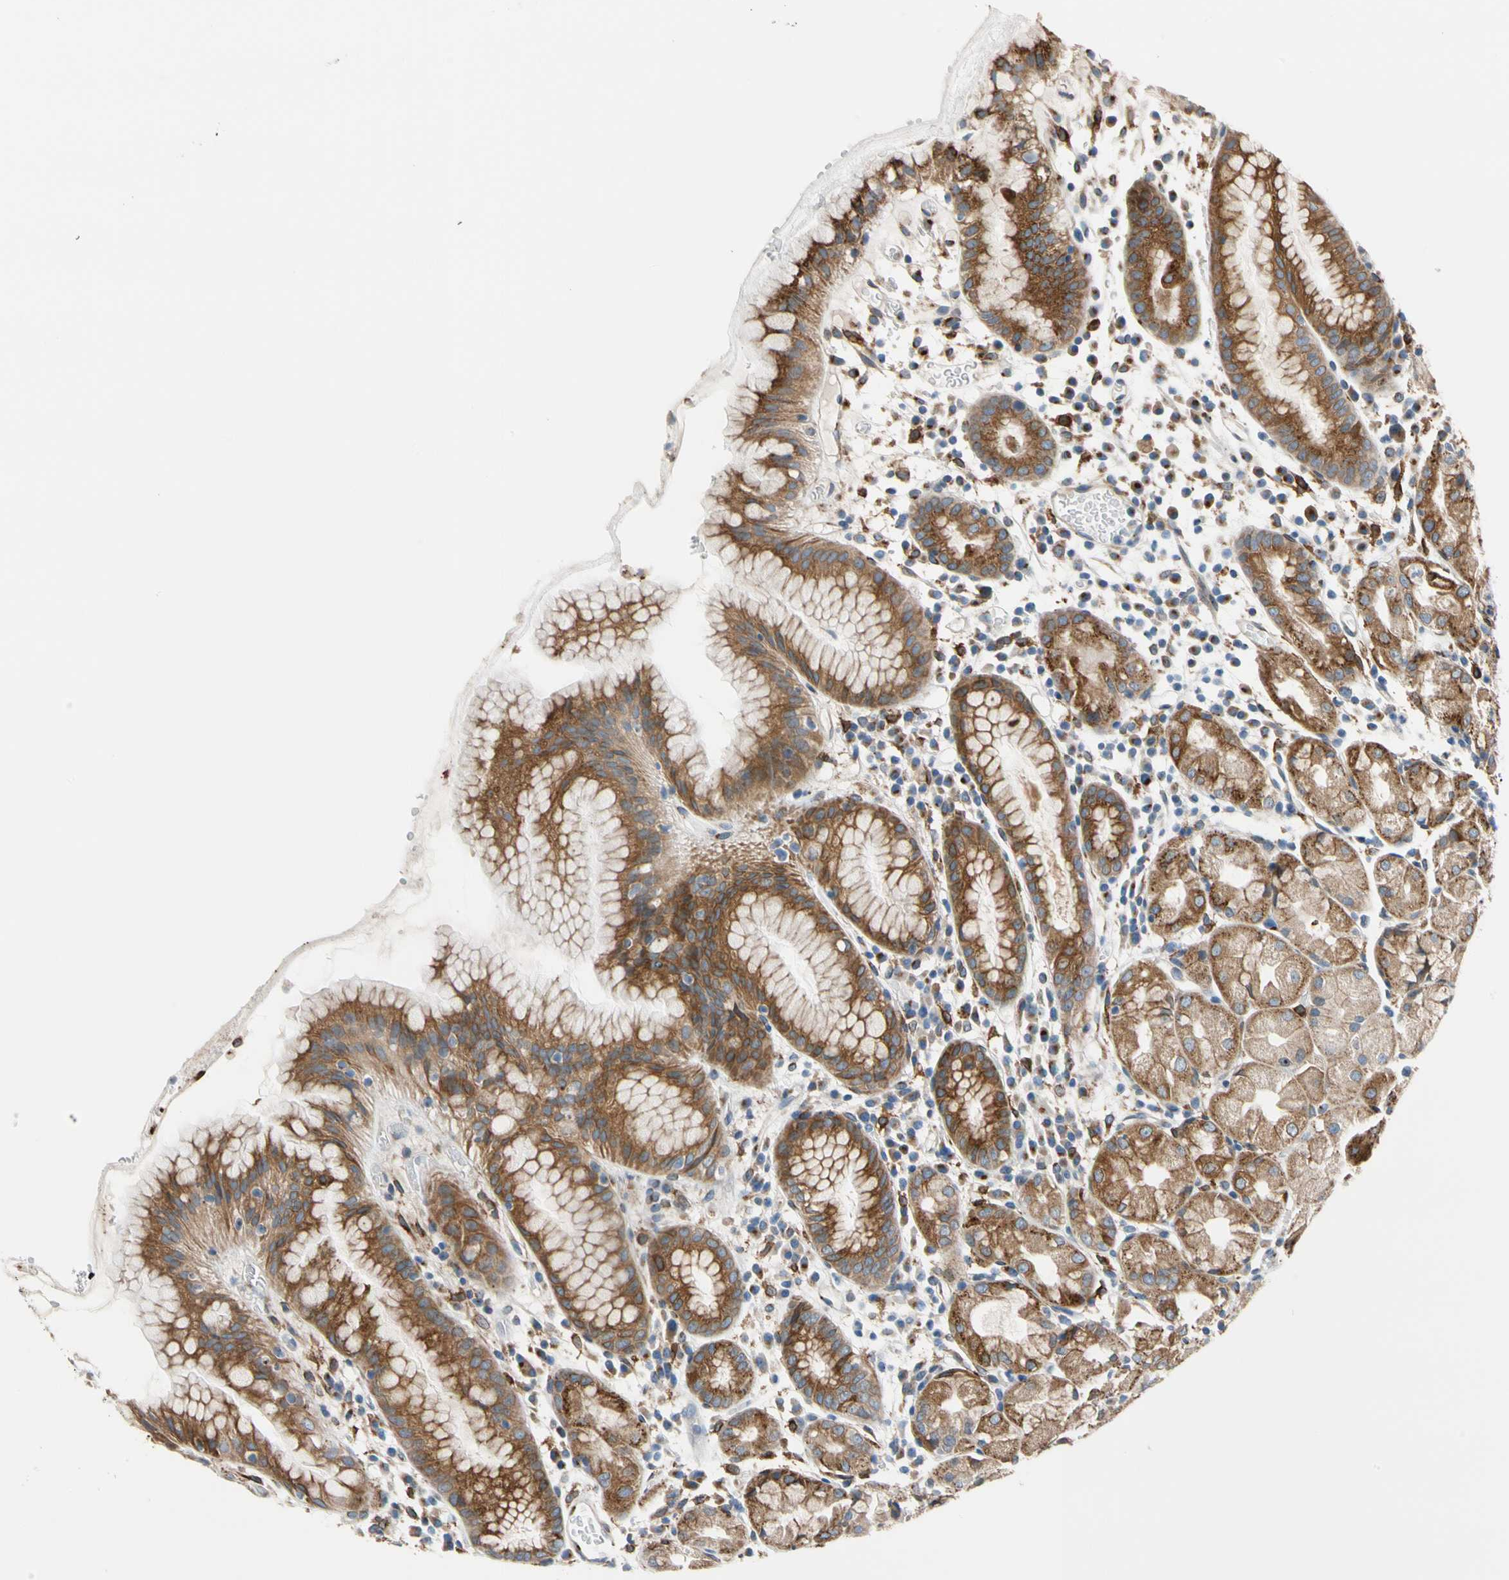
{"staining": {"intensity": "moderate", "quantity": ">75%", "location": "cytoplasmic/membranous"}, "tissue": "stomach", "cell_type": "Glandular cells", "image_type": "normal", "snomed": [{"axis": "morphology", "description": "Normal tissue, NOS"}, {"axis": "topography", "description": "Stomach"}, {"axis": "topography", "description": "Stomach, lower"}], "caption": "A brown stain highlights moderate cytoplasmic/membranous staining of a protein in glandular cells of normal stomach. The staining was performed using DAB (3,3'-diaminobenzidine), with brown indicating positive protein expression. Nuclei are stained blue with hematoxylin.", "gene": "NUCB1", "patient": {"sex": "female", "age": 75}}